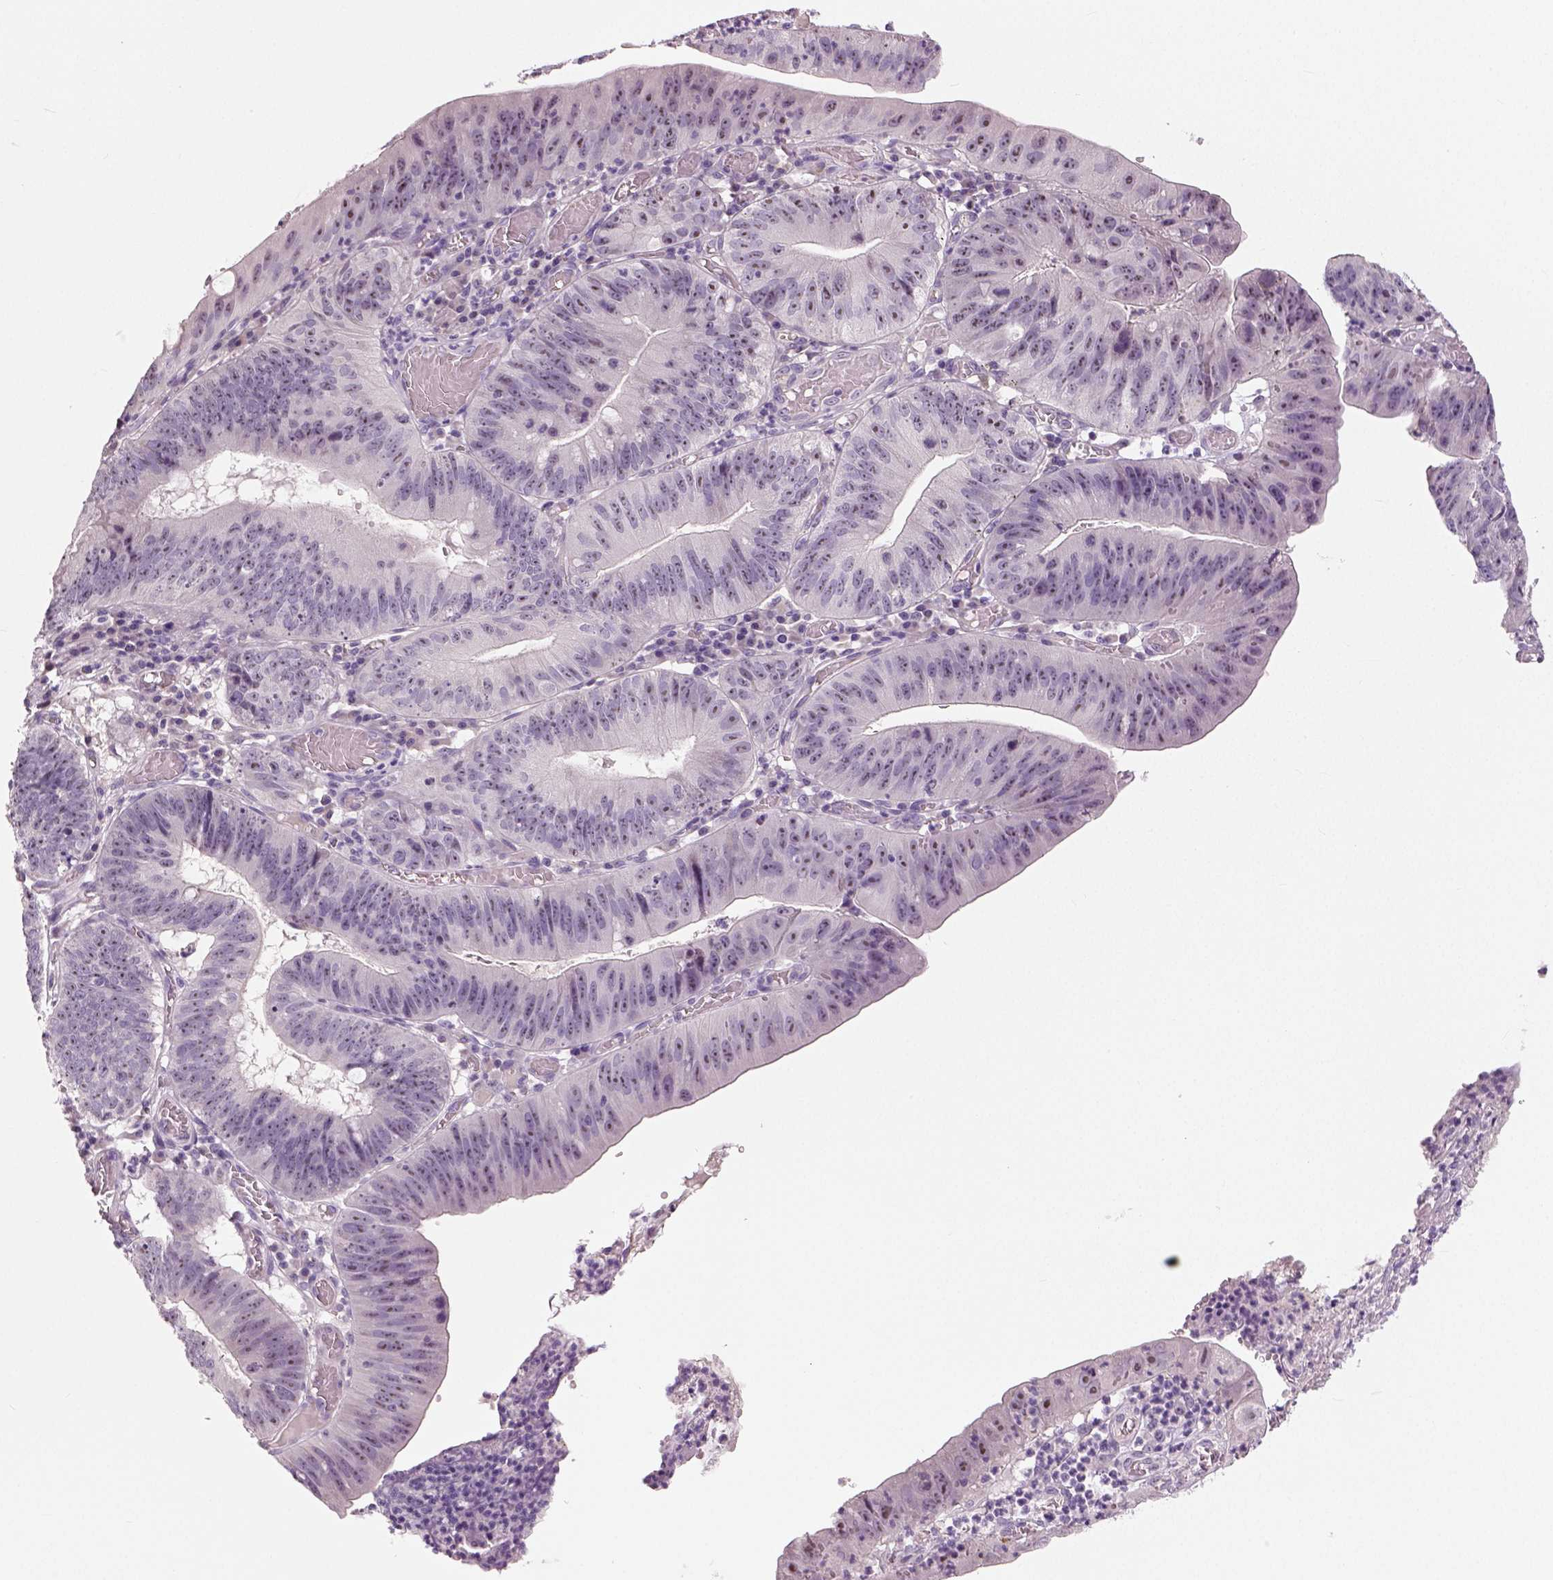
{"staining": {"intensity": "negative", "quantity": "none", "location": "none"}, "tissue": "stomach cancer", "cell_type": "Tumor cells", "image_type": "cancer", "snomed": [{"axis": "morphology", "description": "Adenocarcinoma, NOS"}, {"axis": "topography", "description": "Stomach"}], "caption": "Adenocarcinoma (stomach) stained for a protein using immunohistochemistry (IHC) shows no staining tumor cells.", "gene": "NECAB1", "patient": {"sex": "male", "age": 59}}